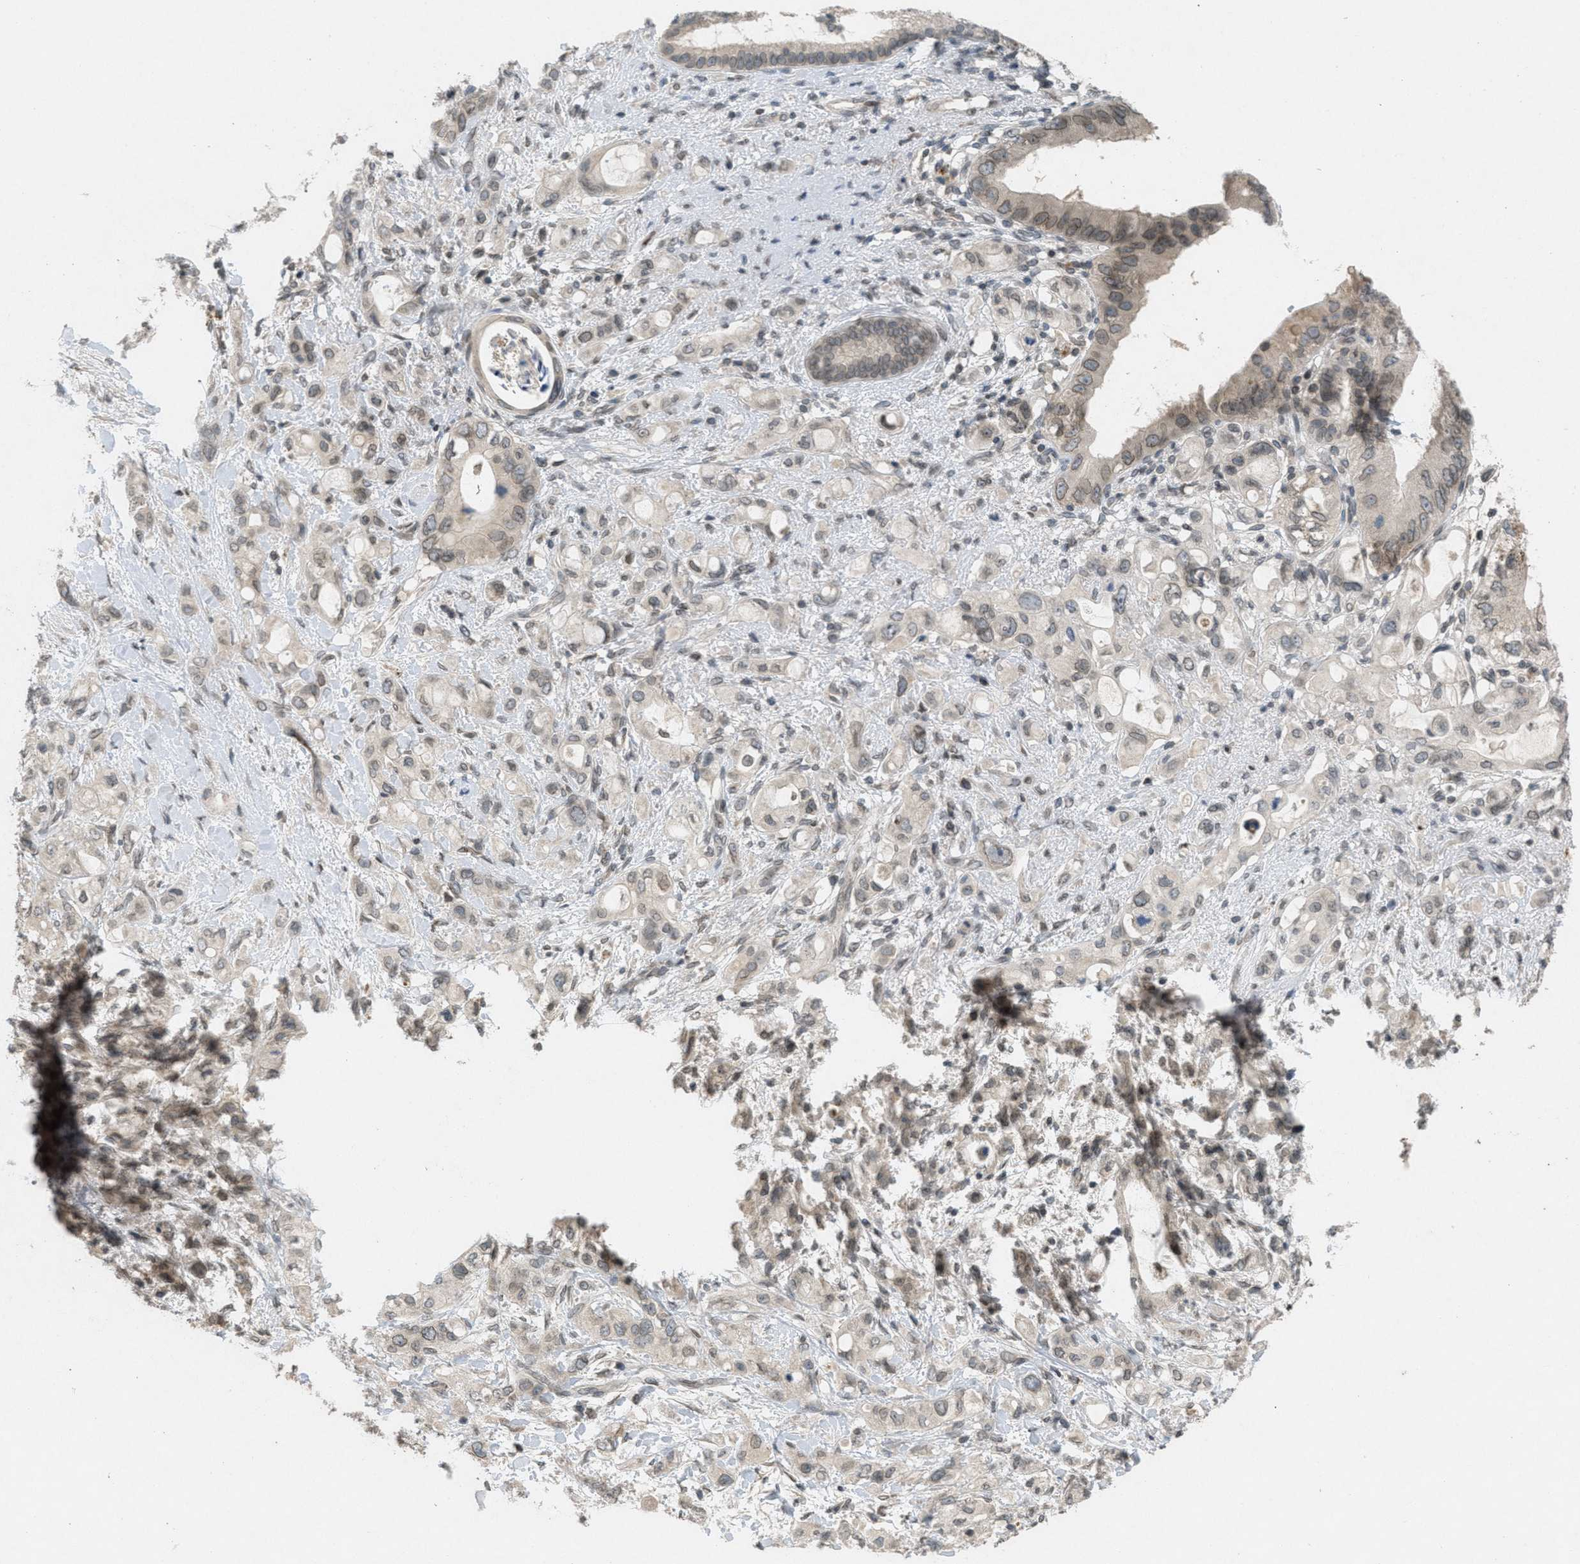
{"staining": {"intensity": "weak", "quantity": "25%-75%", "location": "cytoplasmic/membranous,nuclear"}, "tissue": "pancreatic cancer", "cell_type": "Tumor cells", "image_type": "cancer", "snomed": [{"axis": "morphology", "description": "Adenocarcinoma, NOS"}, {"axis": "topography", "description": "Pancreas"}], "caption": "The immunohistochemical stain shows weak cytoplasmic/membranous and nuclear positivity in tumor cells of pancreatic adenocarcinoma tissue.", "gene": "ABHD6", "patient": {"sex": "female", "age": 56}}